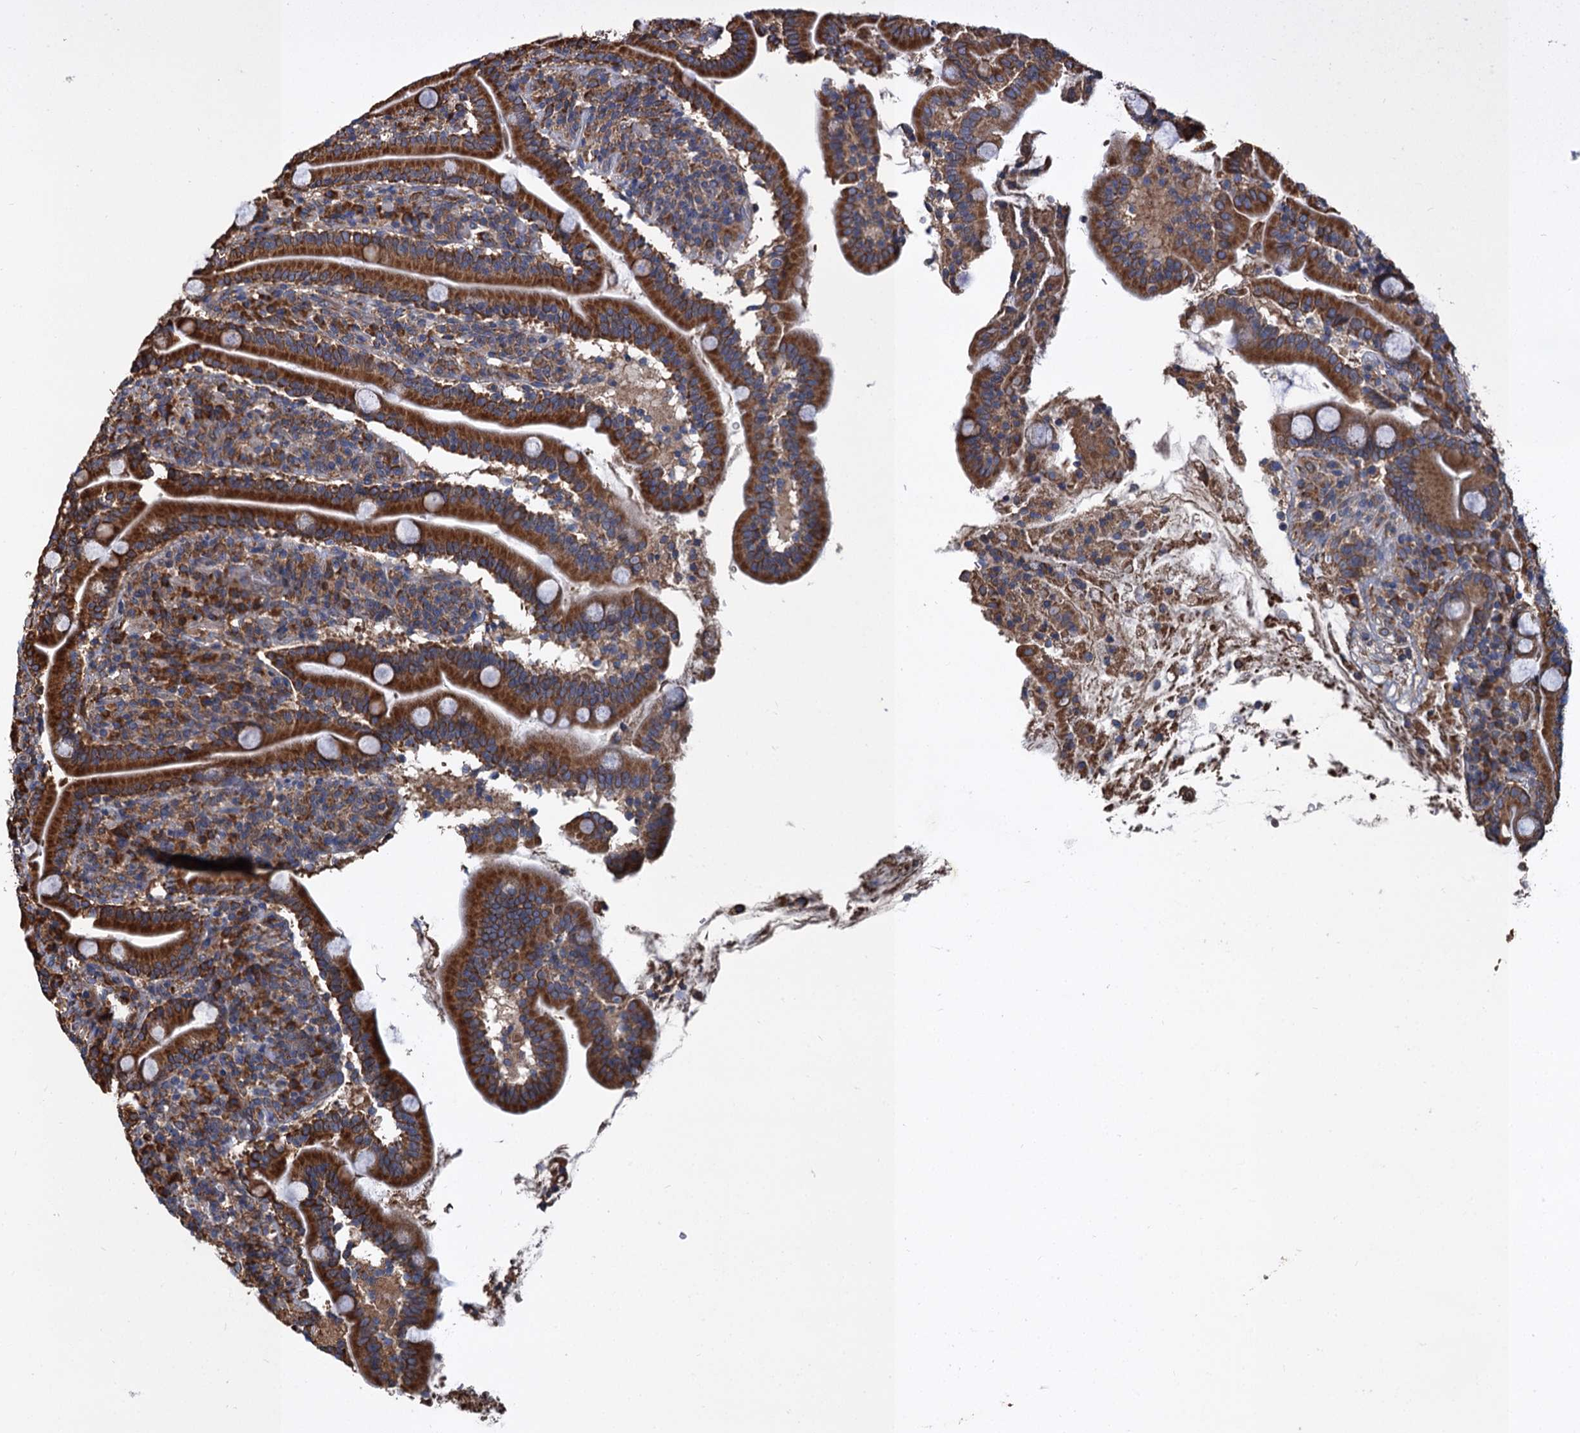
{"staining": {"intensity": "strong", "quantity": ">75%", "location": "cytoplasmic/membranous"}, "tissue": "duodenum", "cell_type": "Glandular cells", "image_type": "normal", "snomed": [{"axis": "morphology", "description": "Normal tissue, NOS"}, {"axis": "topography", "description": "Duodenum"}], "caption": "Normal duodenum was stained to show a protein in brown. There is high levels of strong cytoplasmic/membranous positivity in approximately >75% of glandular cells.", "gene": "LINS1", "patient": {"sex": "male", "age": 35}}